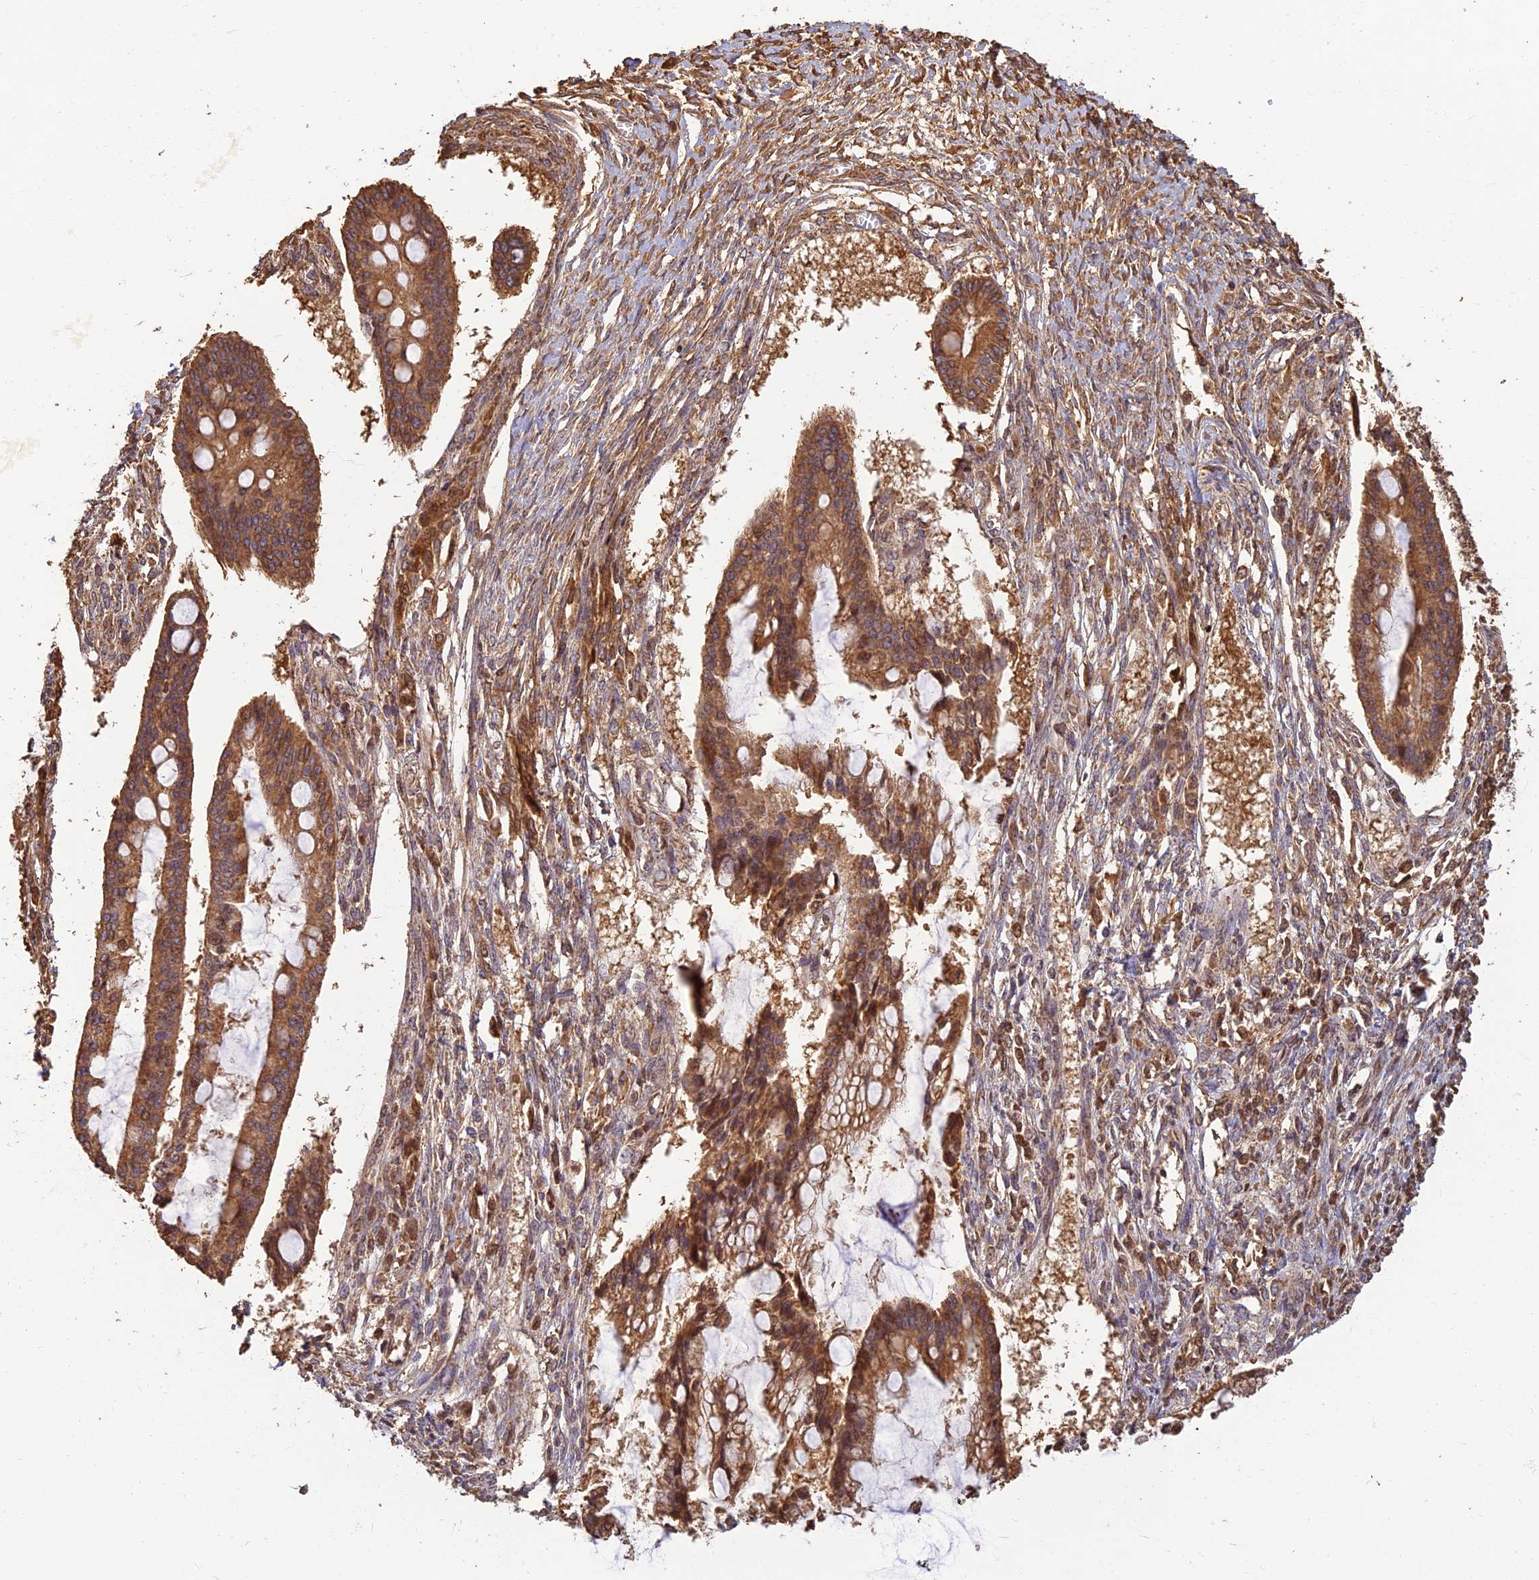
{"staining": {"intensity": "moderate", "quantity": ">75%", "location": "cytoplasmic/membranous"}, "tissue": "ovarian cancer", "cell_type": "Tumor cells", "image_type": "cancer", "snomed": [{"axis": "morphology", "description": "Cystadenocarcinoma, mucinous, NOS"}, {"axis": "topography", "description": "Ovary"}], "caption": "High-power microscopy captured an IHC image of ovarian cancer (mucinous cystadenocarcinoma), revealing moderate cytoplasmic/membranous positivity in approximately >75% of tumor cells.", "gene": "CORO1C", "patient": {"sex": "female", "age": 73}}